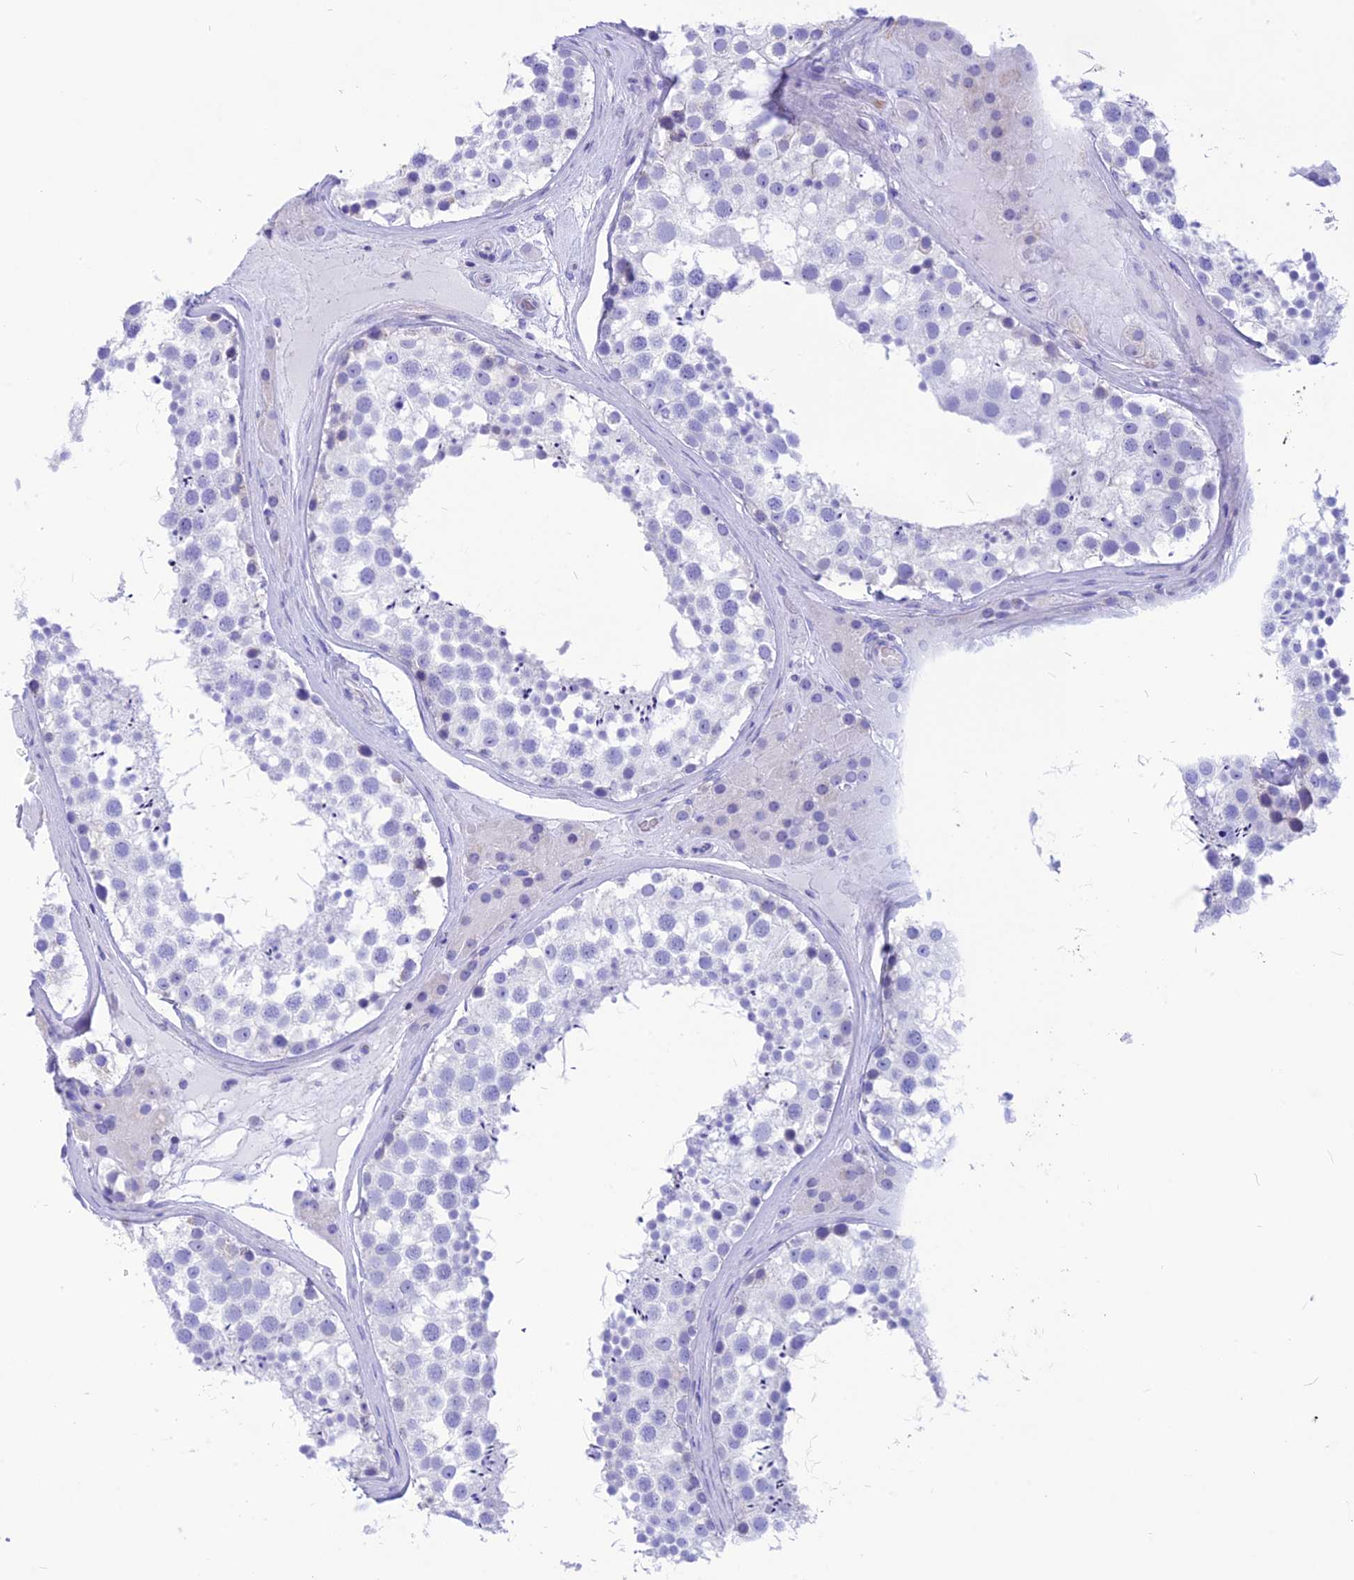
{"staining": {"intensity": "negative", "quantity": "none", "location": "none"}, "tissue": "testis", "cell_type": "Cells in seminiferous ducts", "image_type": "normal", "snomed": [{"axis": "morphology", "description": "Normal tissue, NOS"}, {"axis": "topography", "description": "Testis"}], "caption": "High power microscopy histopathology image of an immunohistochemistry (IHC) histopathology image of normal testis, revealing no significant staining in cells in seminiferous ducts. (Immunohistochemistry, brightfield microscopy, high magnification).", "gene": "GLYATL1B", "patient": {"sex": "male", "age": 46}}